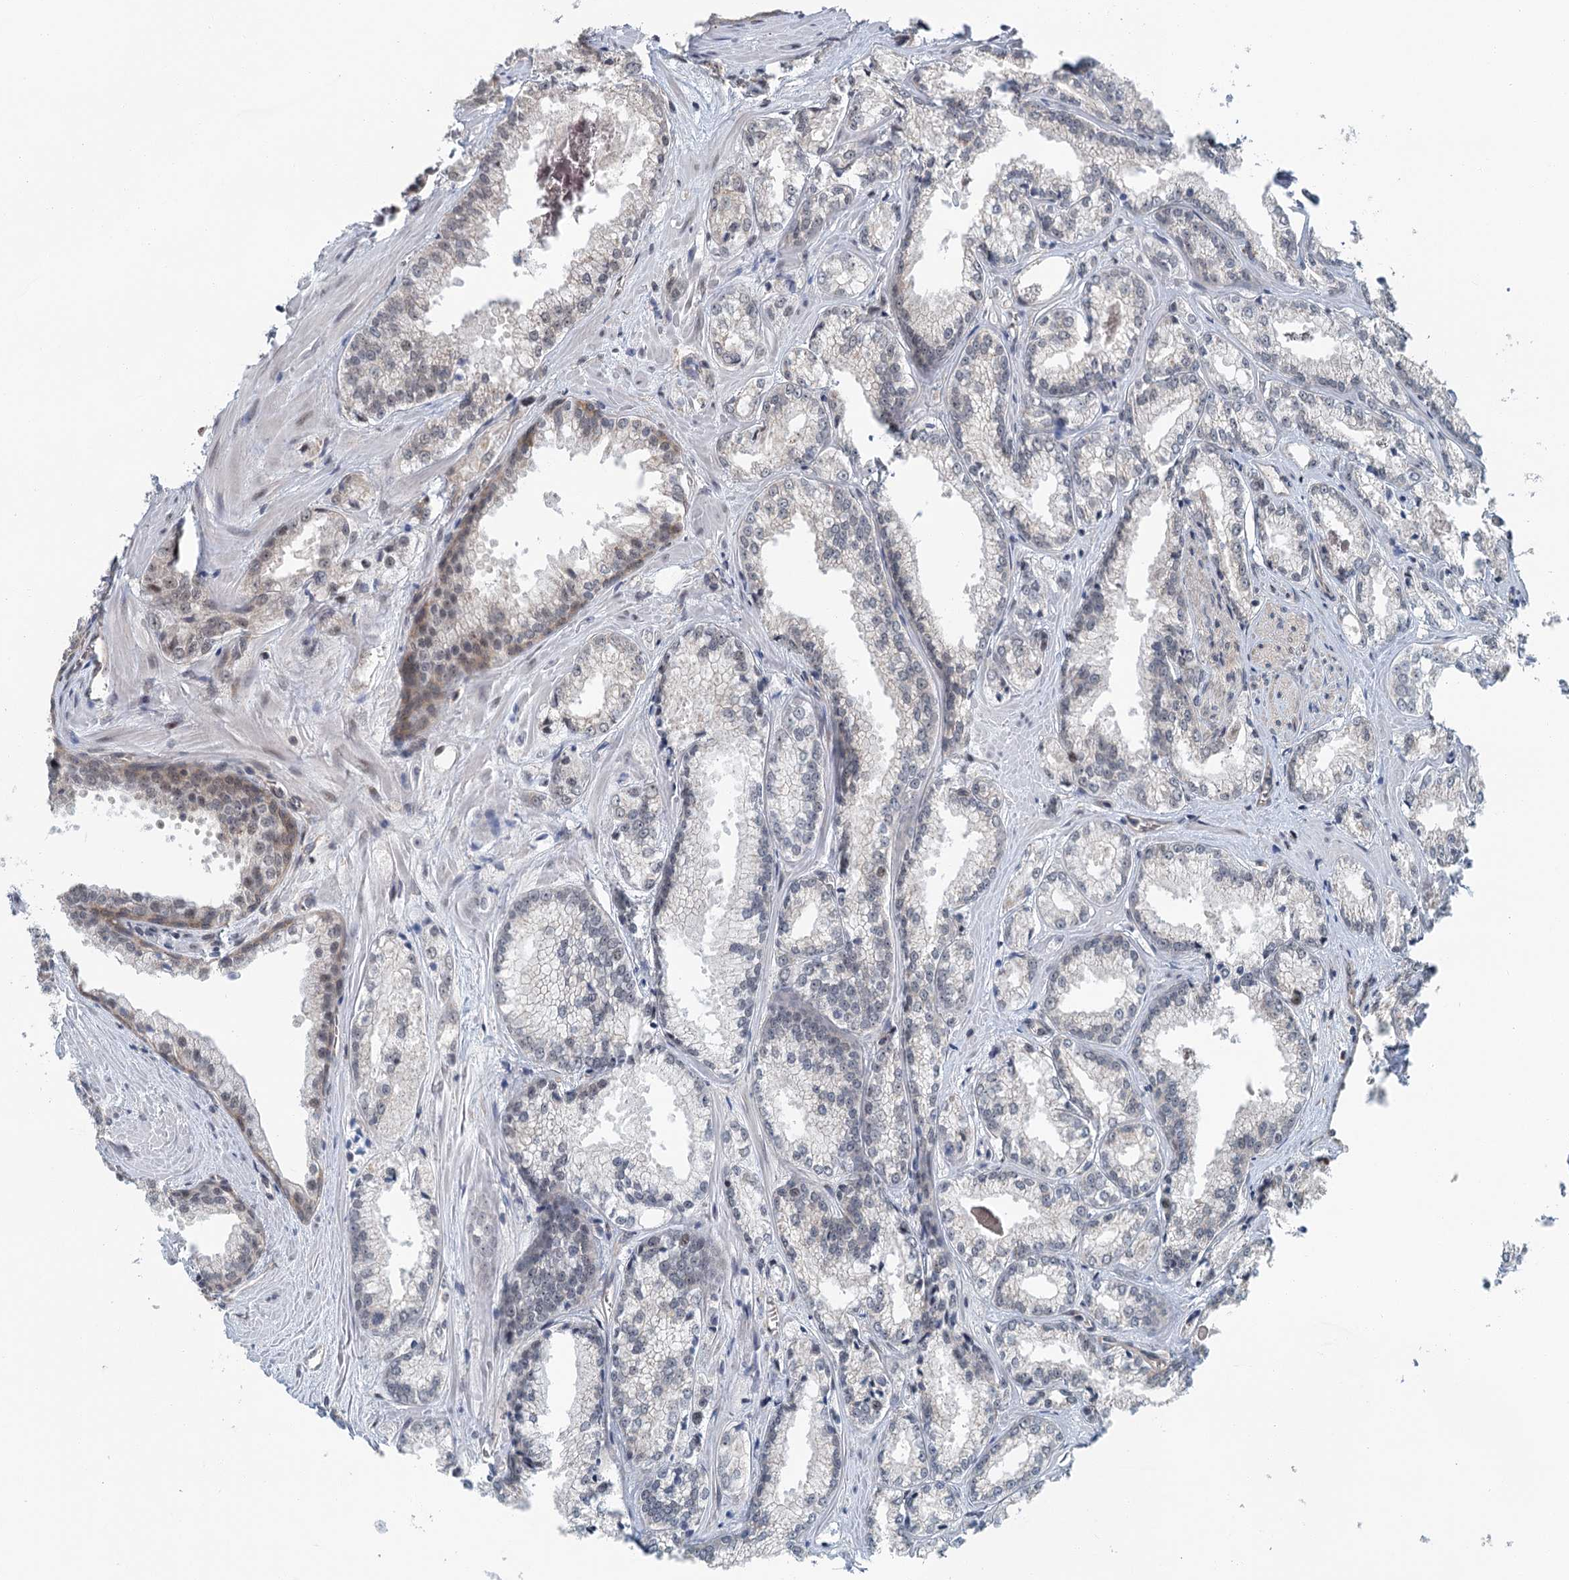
{"staining": {"intensity": "negative", "quantity": "none", "location": "none"}, "tissue": "prostate cancer", "cell_type": "Tumor cells", "image_type": "cancer", "snomed": [{"axis": "morphology", "description": "Adenocarcinoma, Low grade"}, {"axis": "topography", "description": "Prostate"}], "caption": "This is an immunohistochemistry image of low-grade adenocarcinoma (prostate). There is no positivity in tumor cells.", "gene": "TAS2R42", "patient": {"sex": "male", "age": 47}}